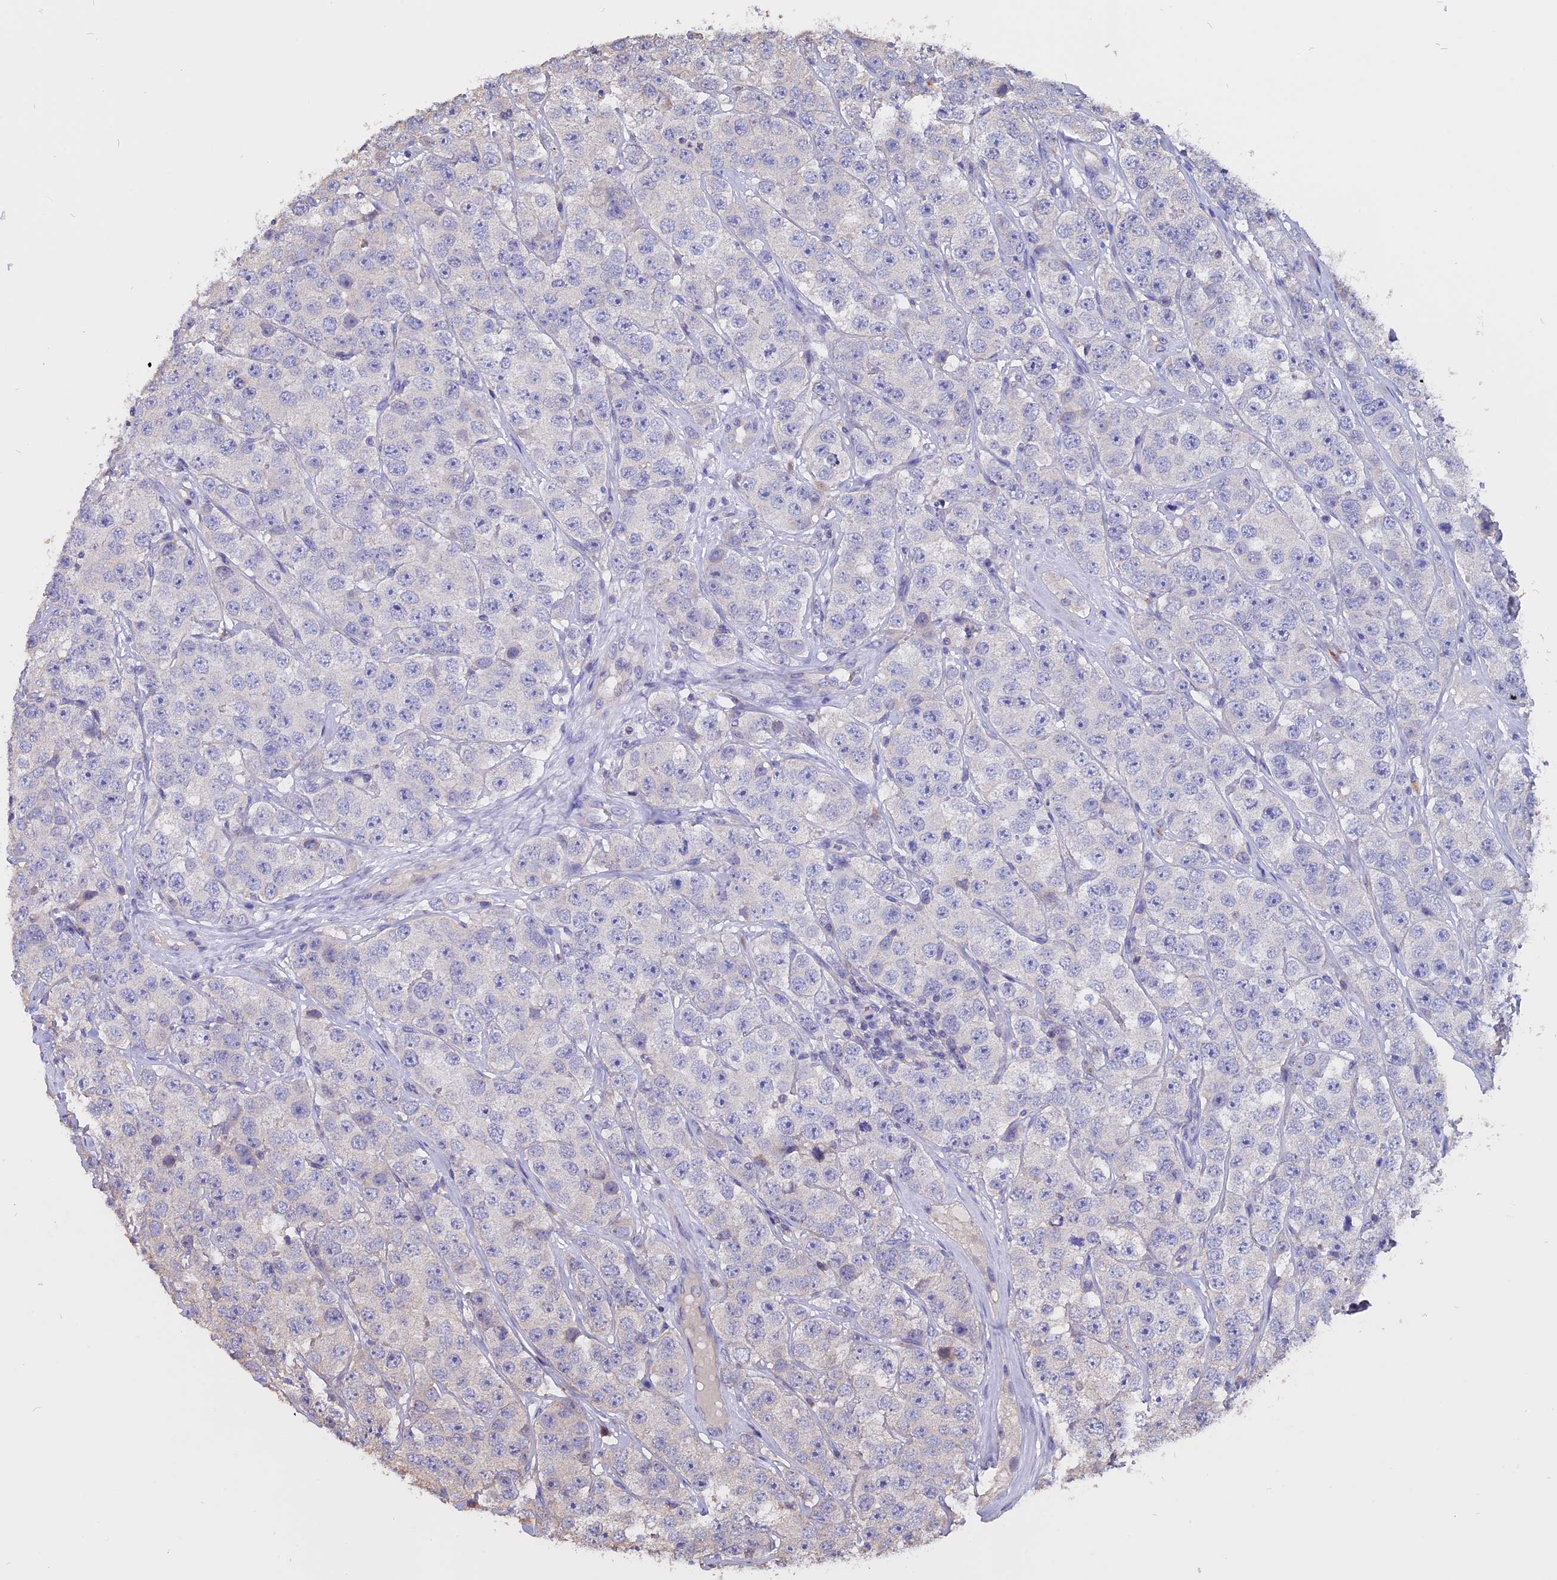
{"staining": {"intensity": "negative", "quantity": "none", "location": "none"}, "tissue": "testis cancer", "cell_type": "Tumor cells", "image_type": "cancer", "snomed": [{"axis": "morphology", "description": "Seminoma, NOS"}, {"axis": "topography", "description": "Testis"}], "caption": "Micrograph shows no protein positivity in tumor cells of testis seminoma tissue.", "gene": "CARMIL2", "patient": {"sex": "male", "age": 28}}